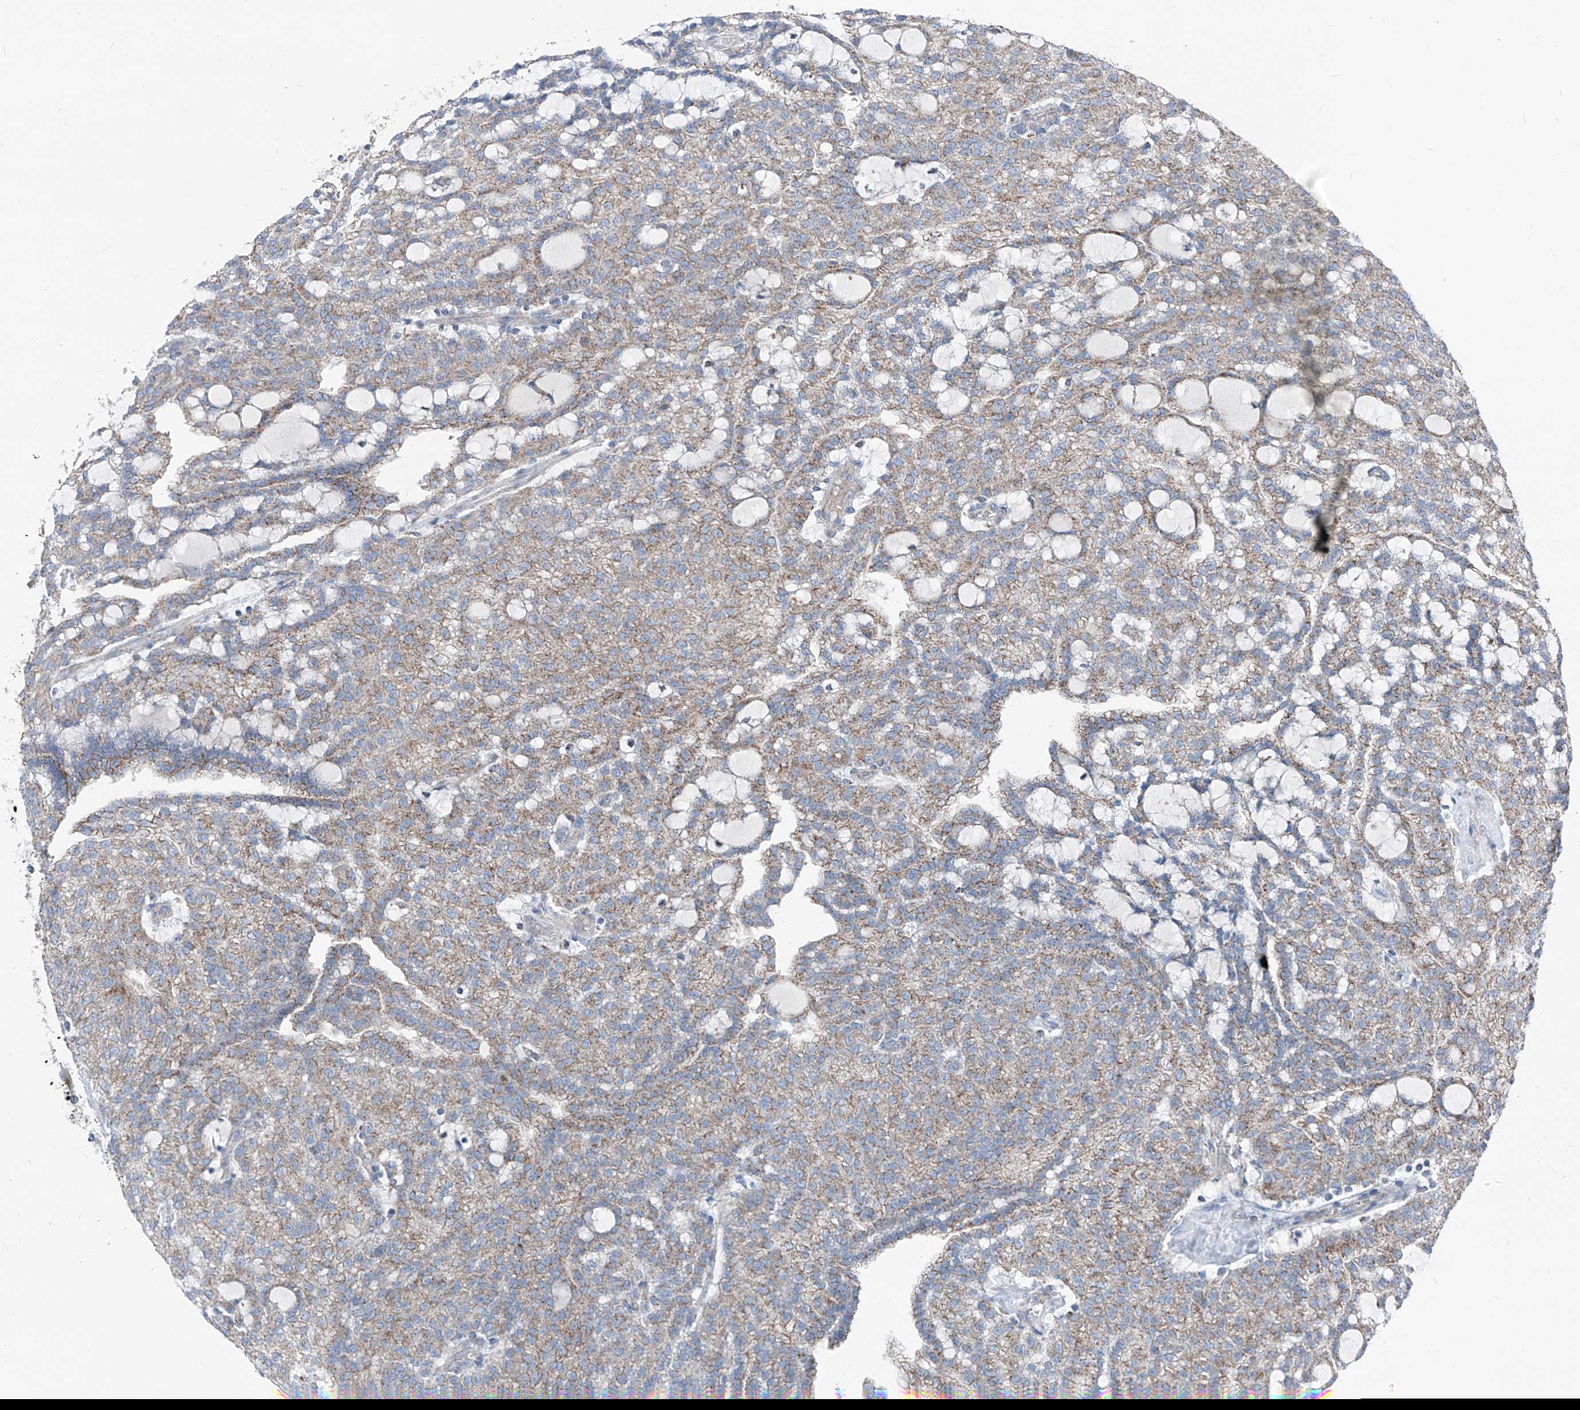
{"staining": {"intensity": "weak", "quantity": ">75%", "location": "cytoplasmic/membranous"}, "tissue": "renal cancer", "cell_type": "Tumor cells", "image_type": "cancer", "snomed": [{"axis": "morphology", "description": "Adenocarcinoma, NOS"}, {"axis": "topography", "description": "Kidney"}], "caption": "A high-resolution image shows immunohistochemistry staining of renal adenocarcinoma, which exhibits weak cytoplasmic/membranous expression in approximately >75% of tumor cells.", "gene": "AGPS", "patient": {"sex": "male", "age": 63}}